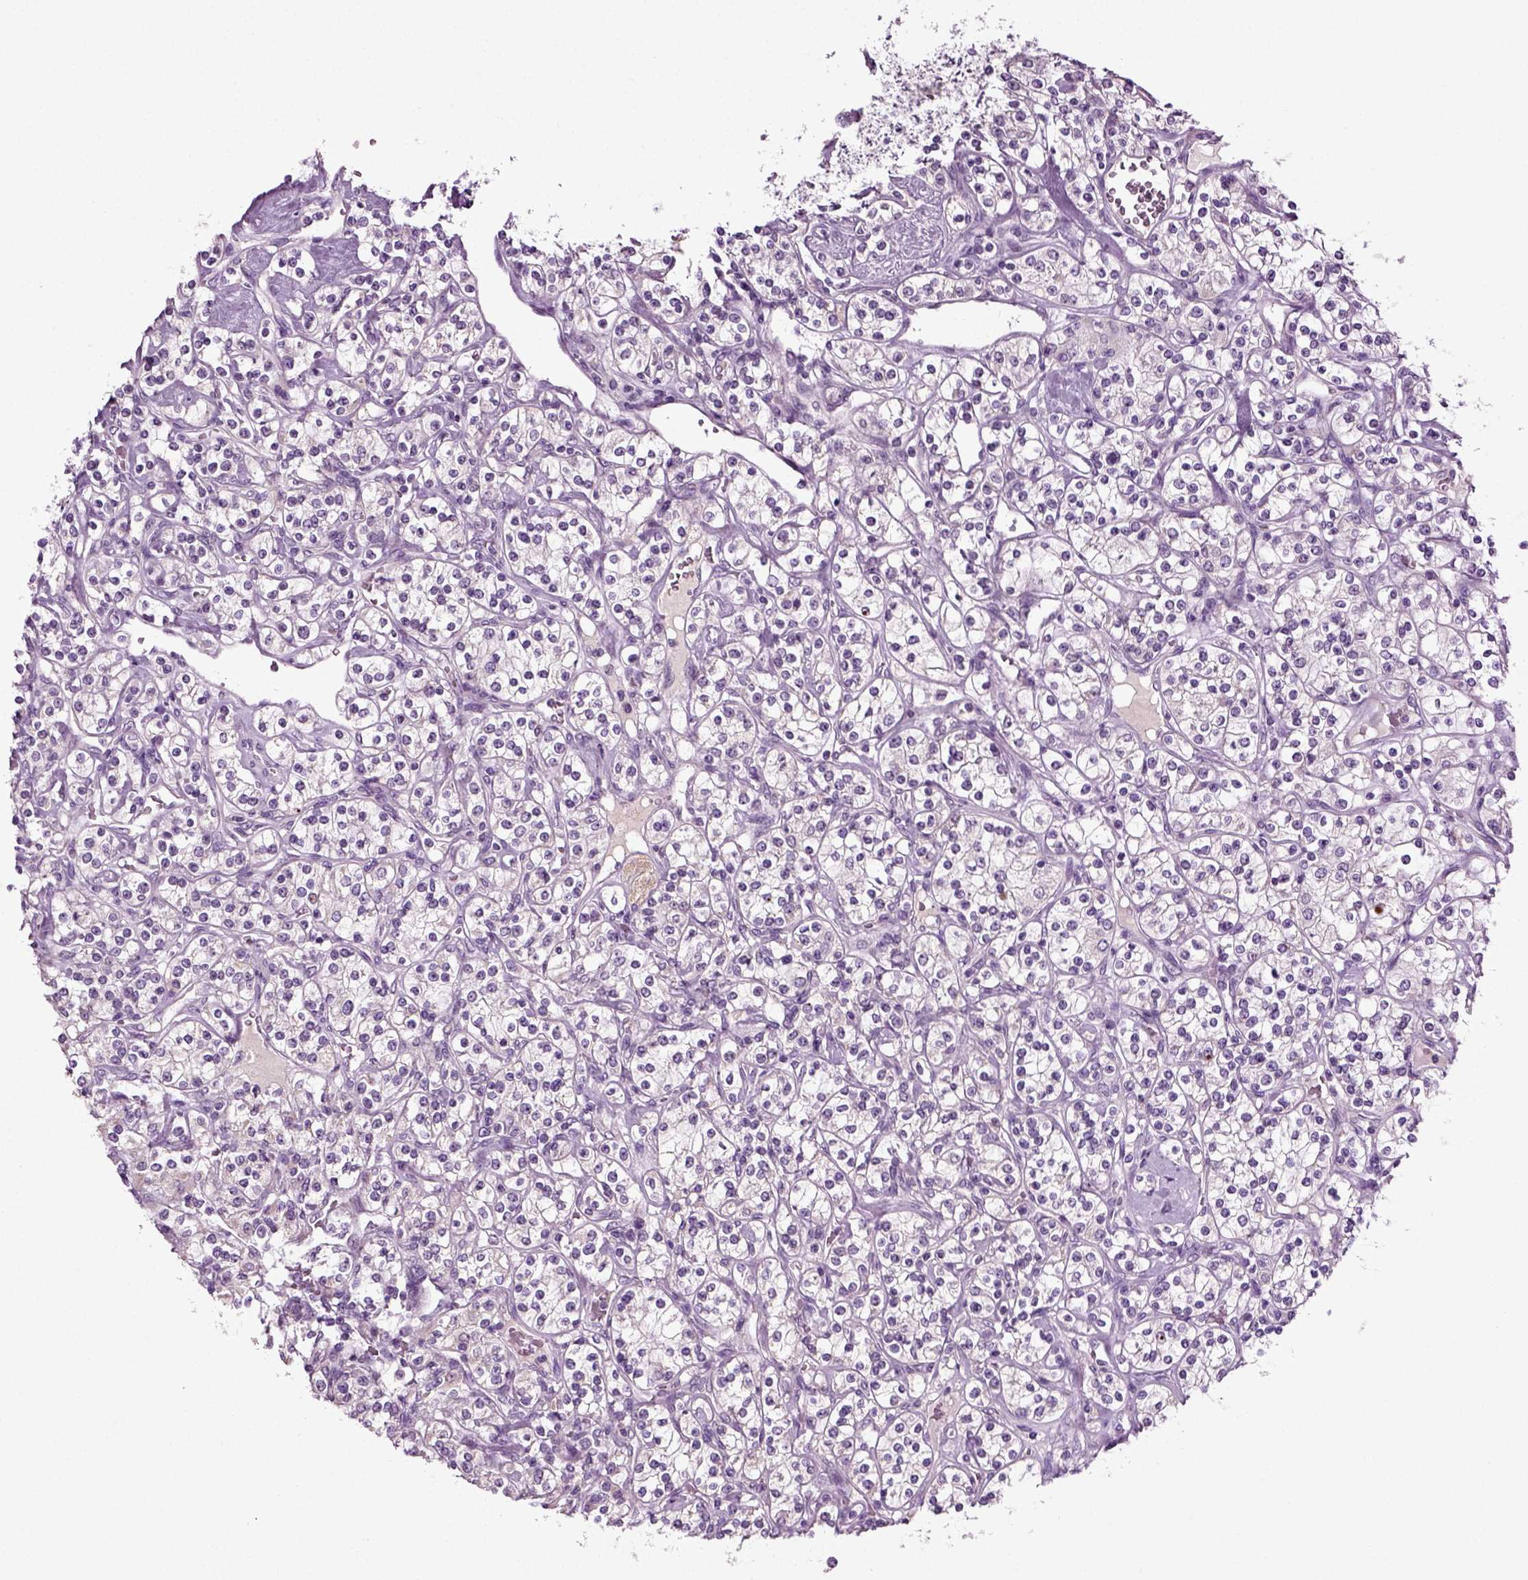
{"staining": {"intensity": "negative", "quantity": "none", "location": "none"}, "tissue": "renal cancer", "cell_type": "Tumor cells", "image_type": "cancer", "snomed": [{"axis": "morphology", "description": "Adenocarcinoma, NOS"}, {"axis": "topography", "description": "Kidney"}], "caption": "Tumor cells show no significant expression in adenocarcinoma (renal).", "gene": "SPATA17", "patient": {"sex": "male", "age": 77}}